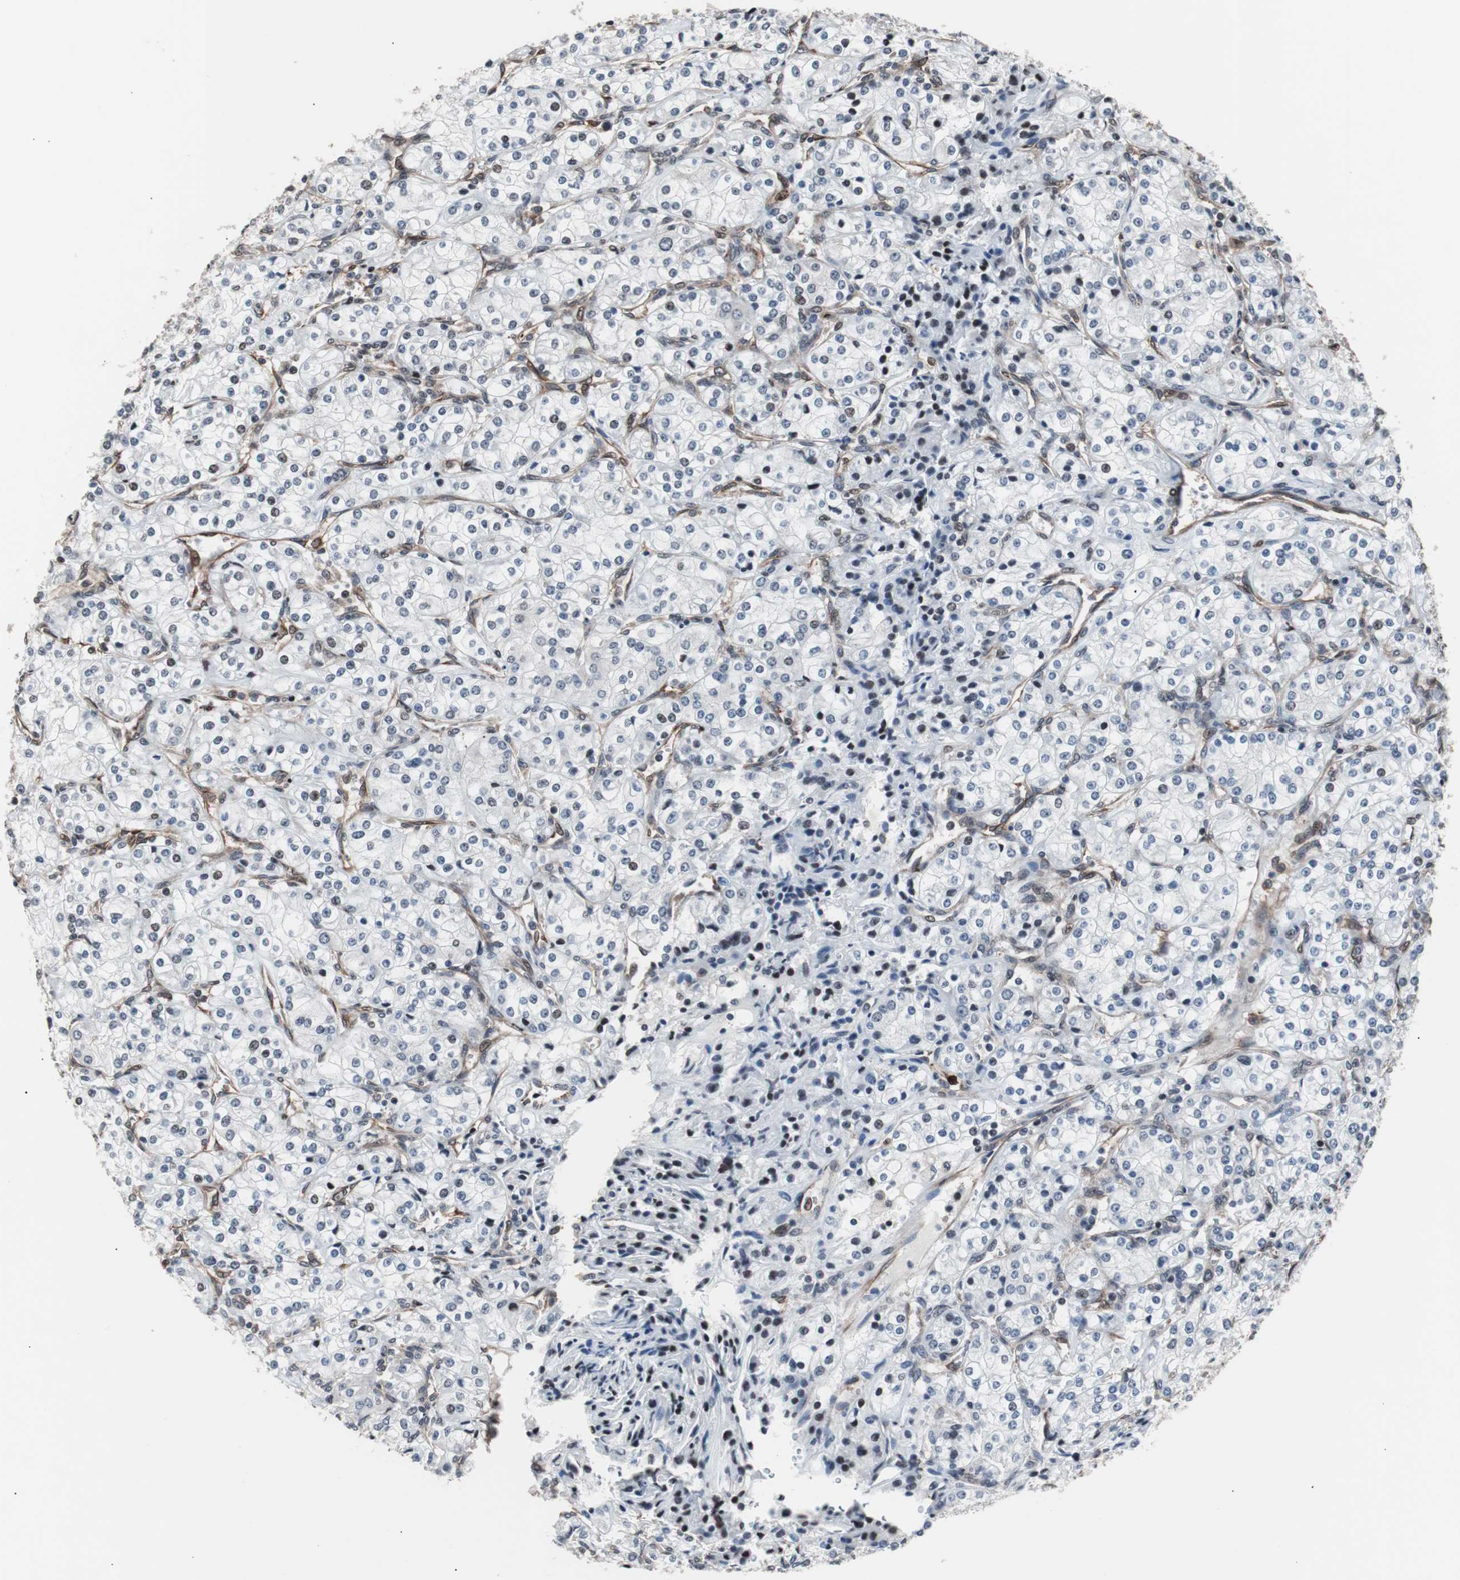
{"staining": {"intensity": "weak", "quantity": "<25%", "location": "nuclear"}, "tissue": "renal cancer", "cell_type": "Tumor cells", "image_type": "cancer", "snomed": [{"axis": "morphology", "description": "Adenocarcinoma, NOS"}, {"axis": "topography", "description": "Kidney"}], "caption": "This is an immunohistochemistry (IHC) histopathology image of renal cancer (adenocarcinoma). There is no positivity in tumor cells.", "gene": "POGZ", "patient": {"sex": "male", "age": 77}}